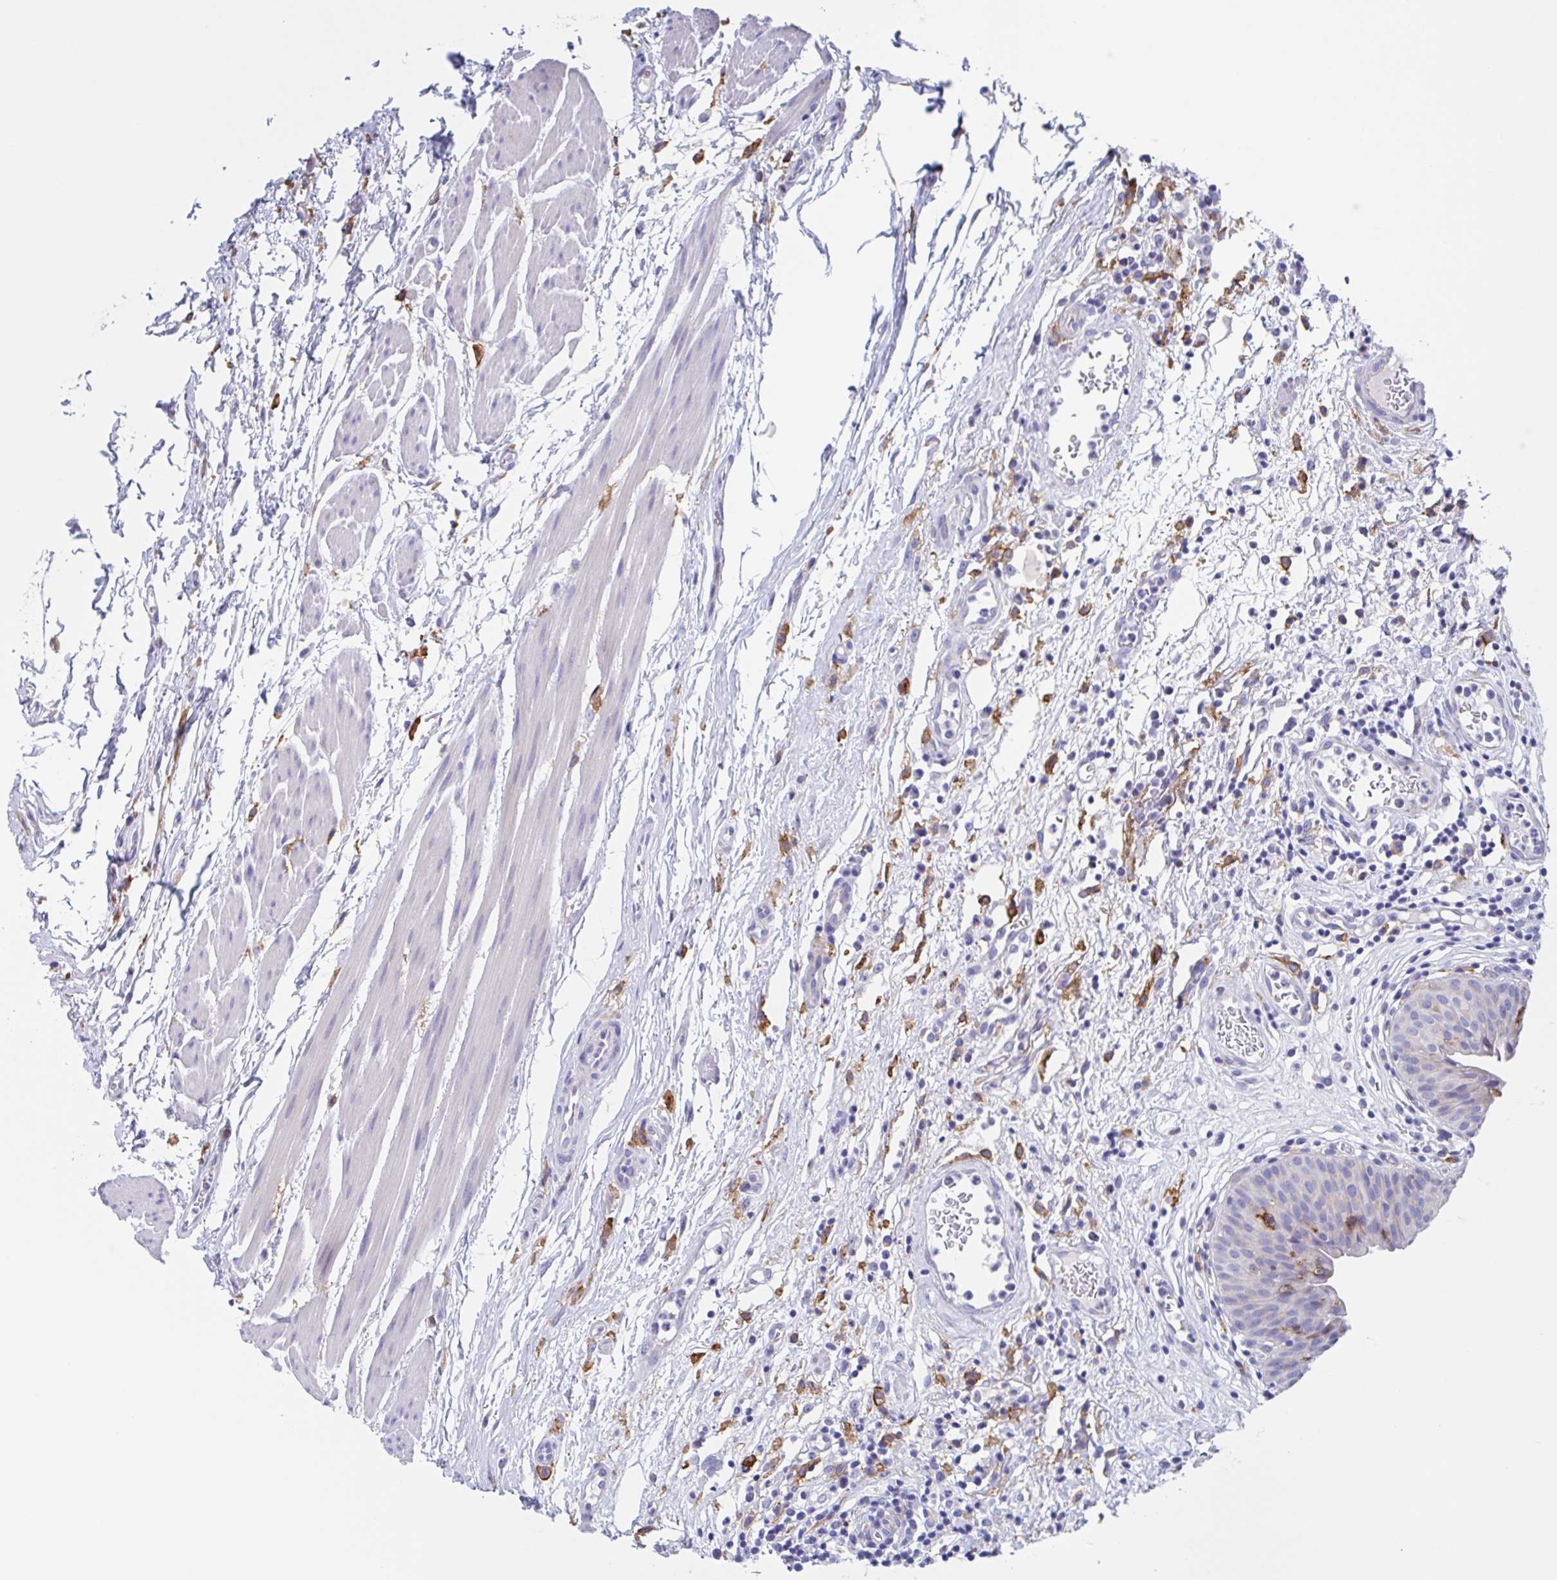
{"staining": {"intensity": "moderate", "quantity": "25%-75%", "location": "cytoplasmic/membranous"}, "tissue": "urinary bladder", "cell_type": "Urothelial cells", "image_type": "normal", "snomed": [{"axis": "morphology", "description": "Normal tissue, NOS"}, {"axis": "morphology", "description": "Inflammation, NOS"}, {"axis": "topography", "description": "Urinary bladder"}], "caption": "DAB immunohistochemical staining of benign urinary bladder demonstrates moderate cytoplasmic/membranous protein expression in about 25%-75% of urothelial cells.", "gene": "FCGR3A", "patient": {"sex": "male", "age": 57}}